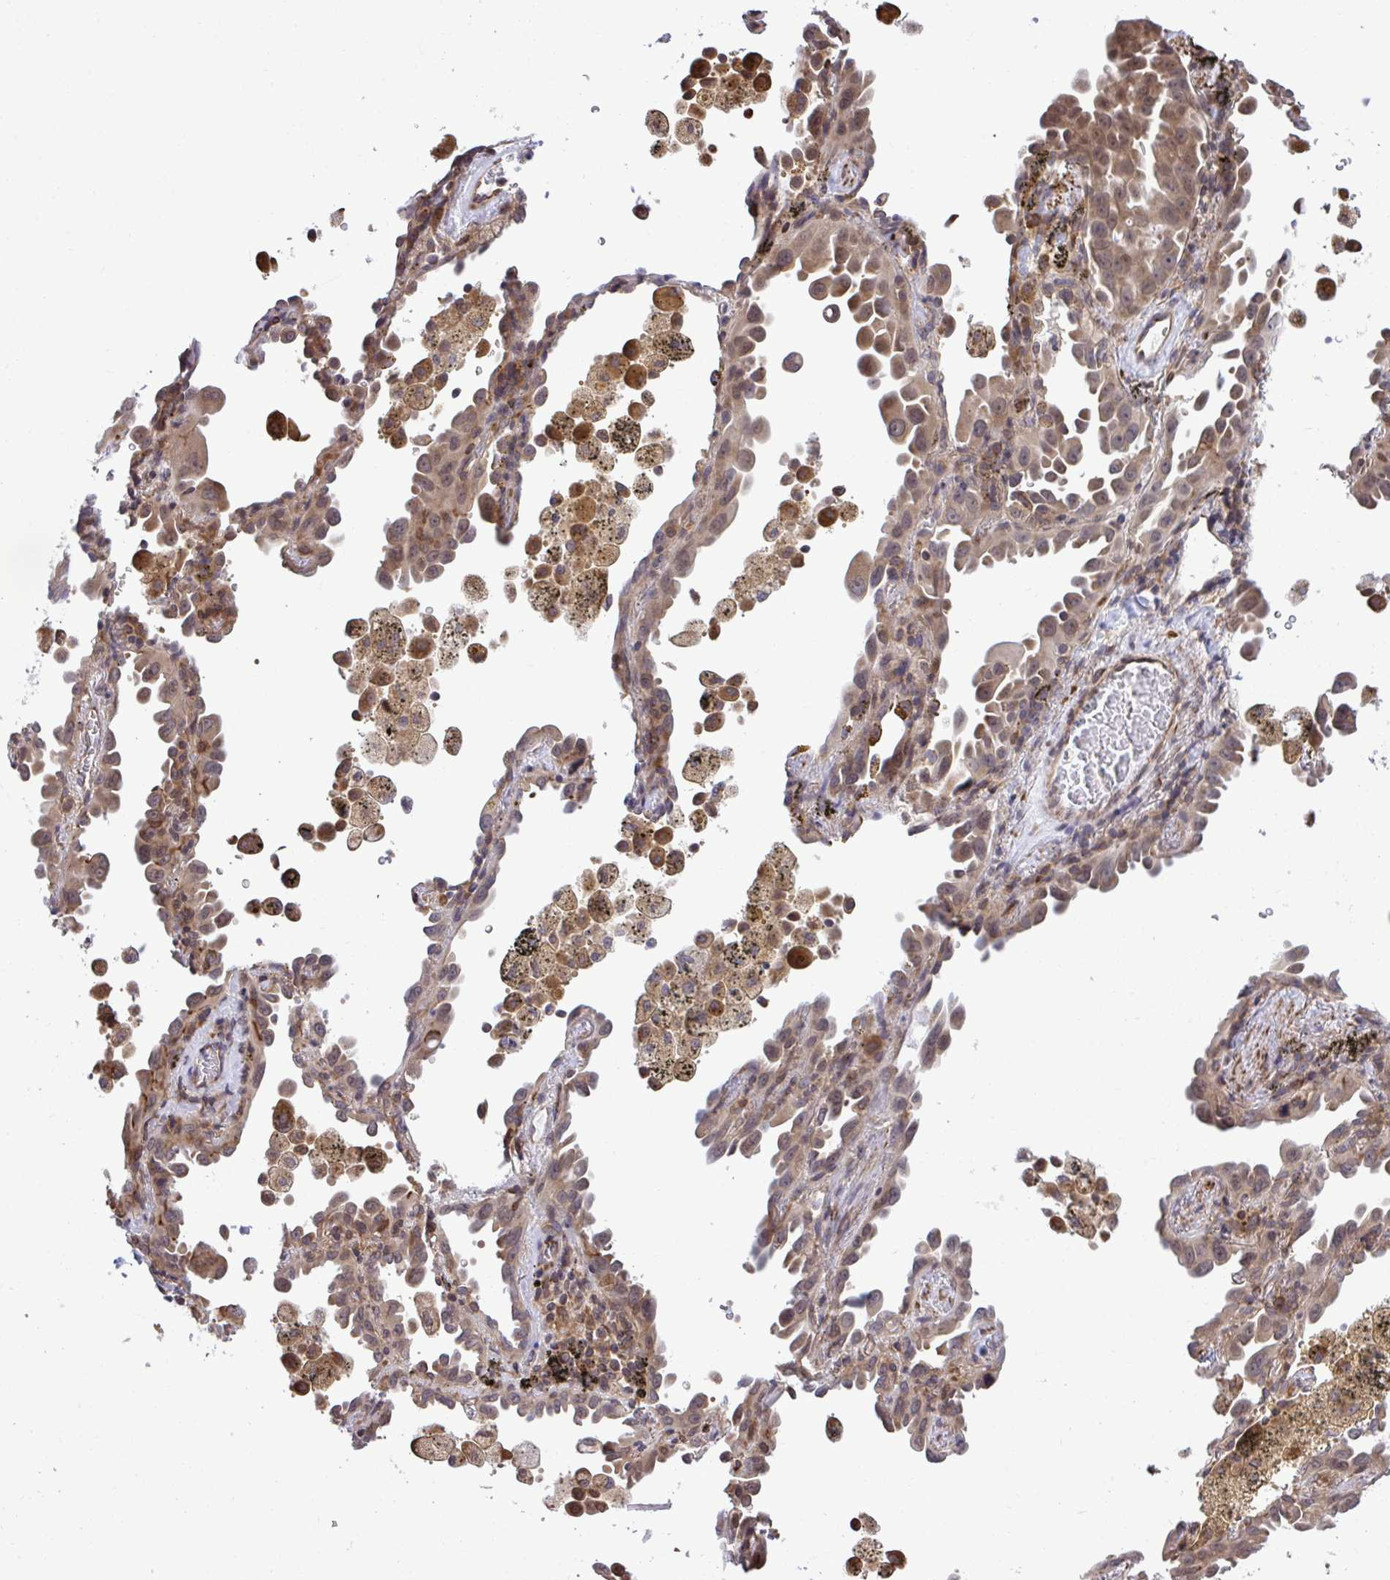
{"staining": {"intensity": "moderate", "quantity": ">75%", "location": "cytoplasmic/membranous,nuclear"}, "tissue": "lung cancer", "cell_type": "Tumor cells", "image_type": "cancer", "snomed": [{"axis": "morphology", "description": "Adenocarcinoma, NOS"}, {"axis": "topography", "description": "Lung"}], "caption": "Immunohistochemical staining of lung adenocarcinoma exhibits medium levels of moderate cytoplasmic/membranous and nuclear protein staining in approximately >75% of tumor cells.", "gene": "RPS15", "patient": {"sex": "male", "age": 68}}